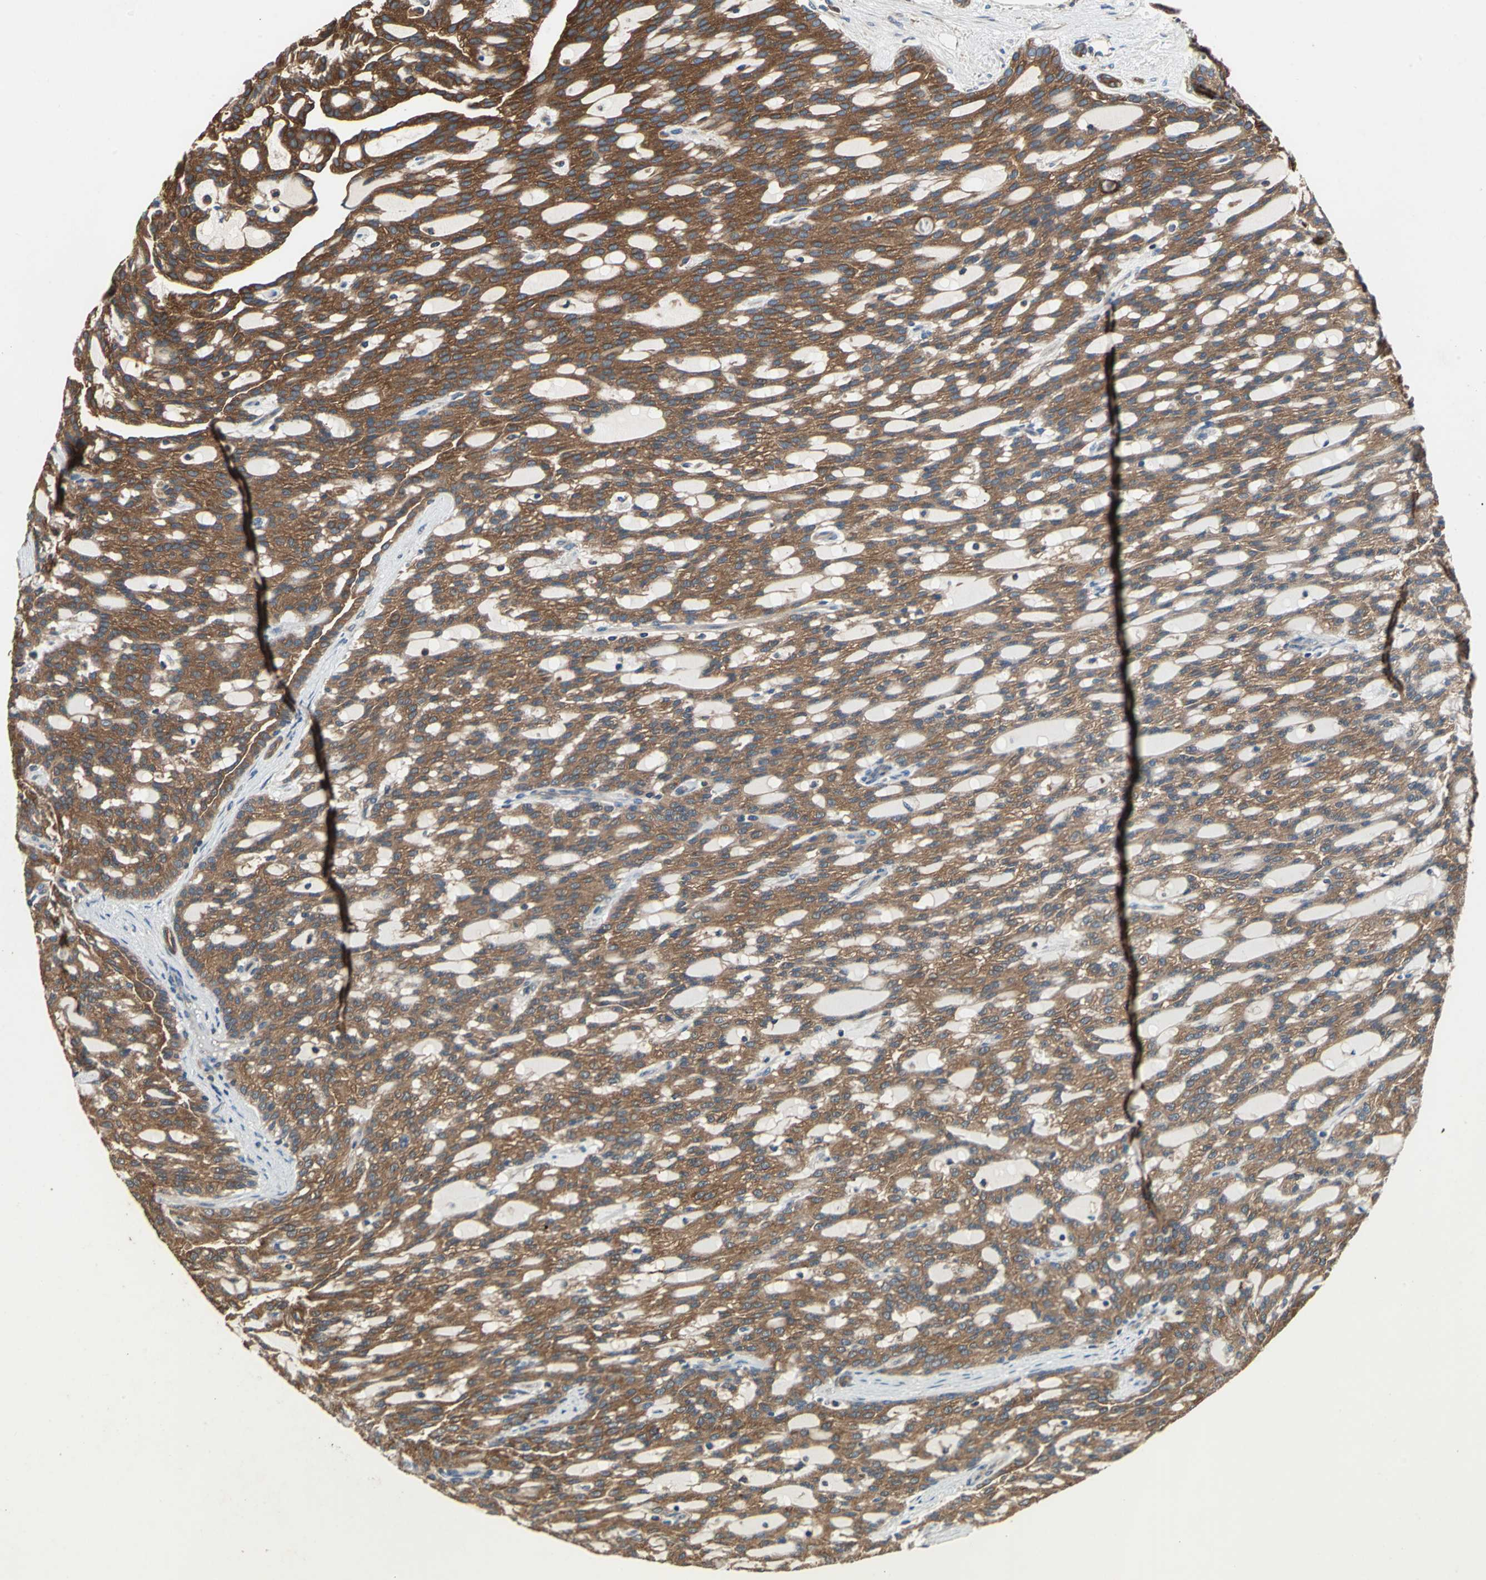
{"staining": {"intensity": "strong", "quantity": ">75%", "location": "cytoplasmic/membranous"}, "tissue": "renal cancer", "cell_type": "Tumor cells", "image_type": "cancer", "snomed": [{"axis": "morphology", "description": "Adenocarcinoma, NOS"}, {"axis": "topography", "description": "Kidney"}], "caption": "Protein analysis of renal cancer (adenocarcinoma) tissue reveals strong cytoplasmic/membranous positivity in about >75% of tumor cells.", "gene": "CAPN1", "patient": {"sex": "male", "age": 63}}